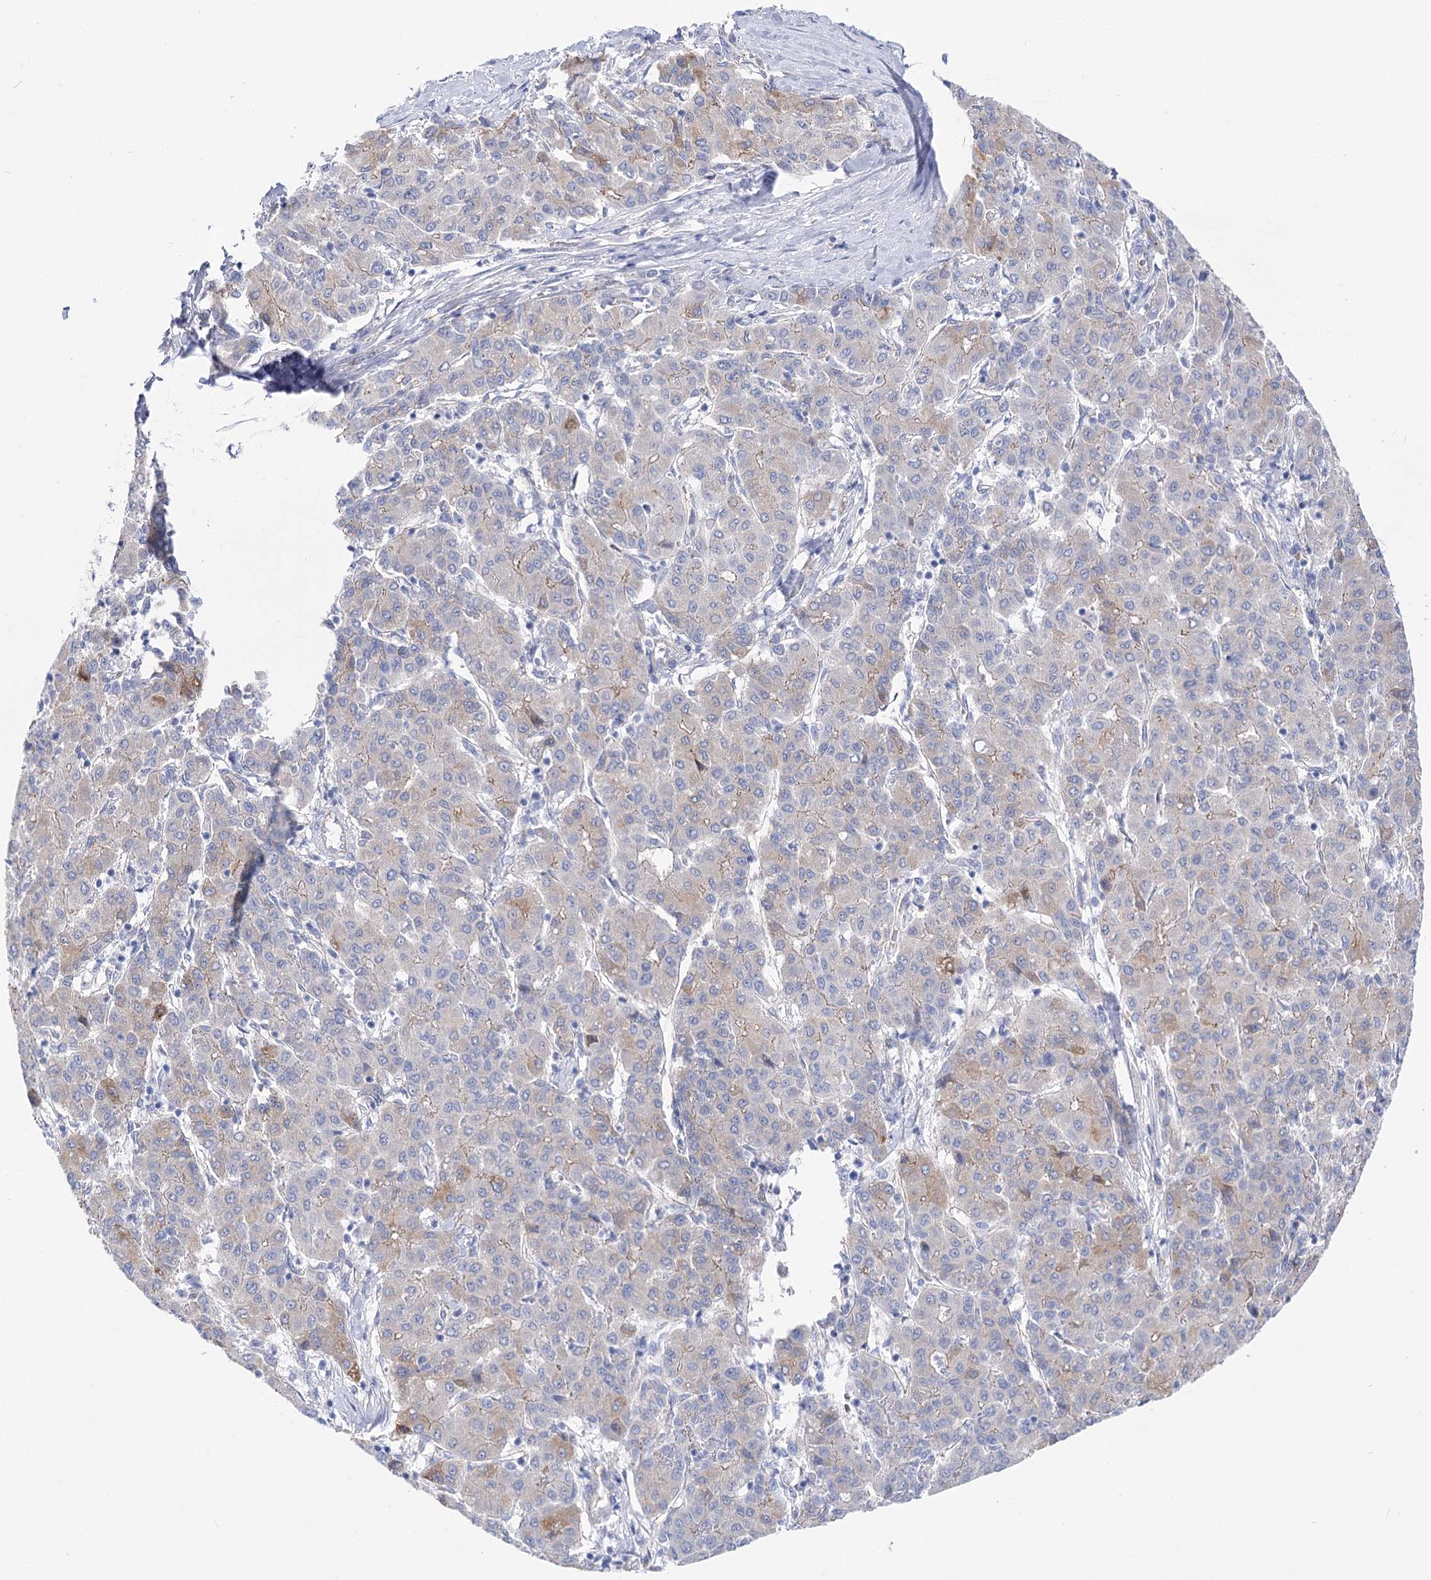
{"staining": {"intensity": "moderate", "quantity": "<25%", "location": "cytoplasmic/membranous"}, "tissue": "liver cancer", "cell_type": "Tumor cells", "image_type": "cancer", "snomed": [{"axis": "morphology", "description": "Carcinoma, Hepatocellular, NOS"}, {"axis": "topography", "description": "Liver"}], "caption": "Immunohistochemical staining of human liver hepatocellular carcinoma shows low levels of moderate cytoplasmic/membranous protein staining in approximately <25% of tumor cells. The staining was performed using DAB to visualize the protein expression in brown, while the nuclei were stained in blue with hematoxylin (Magnification: 20x).", "gene": "NRAP", "patient": {"sex": "male", "age": 65}}